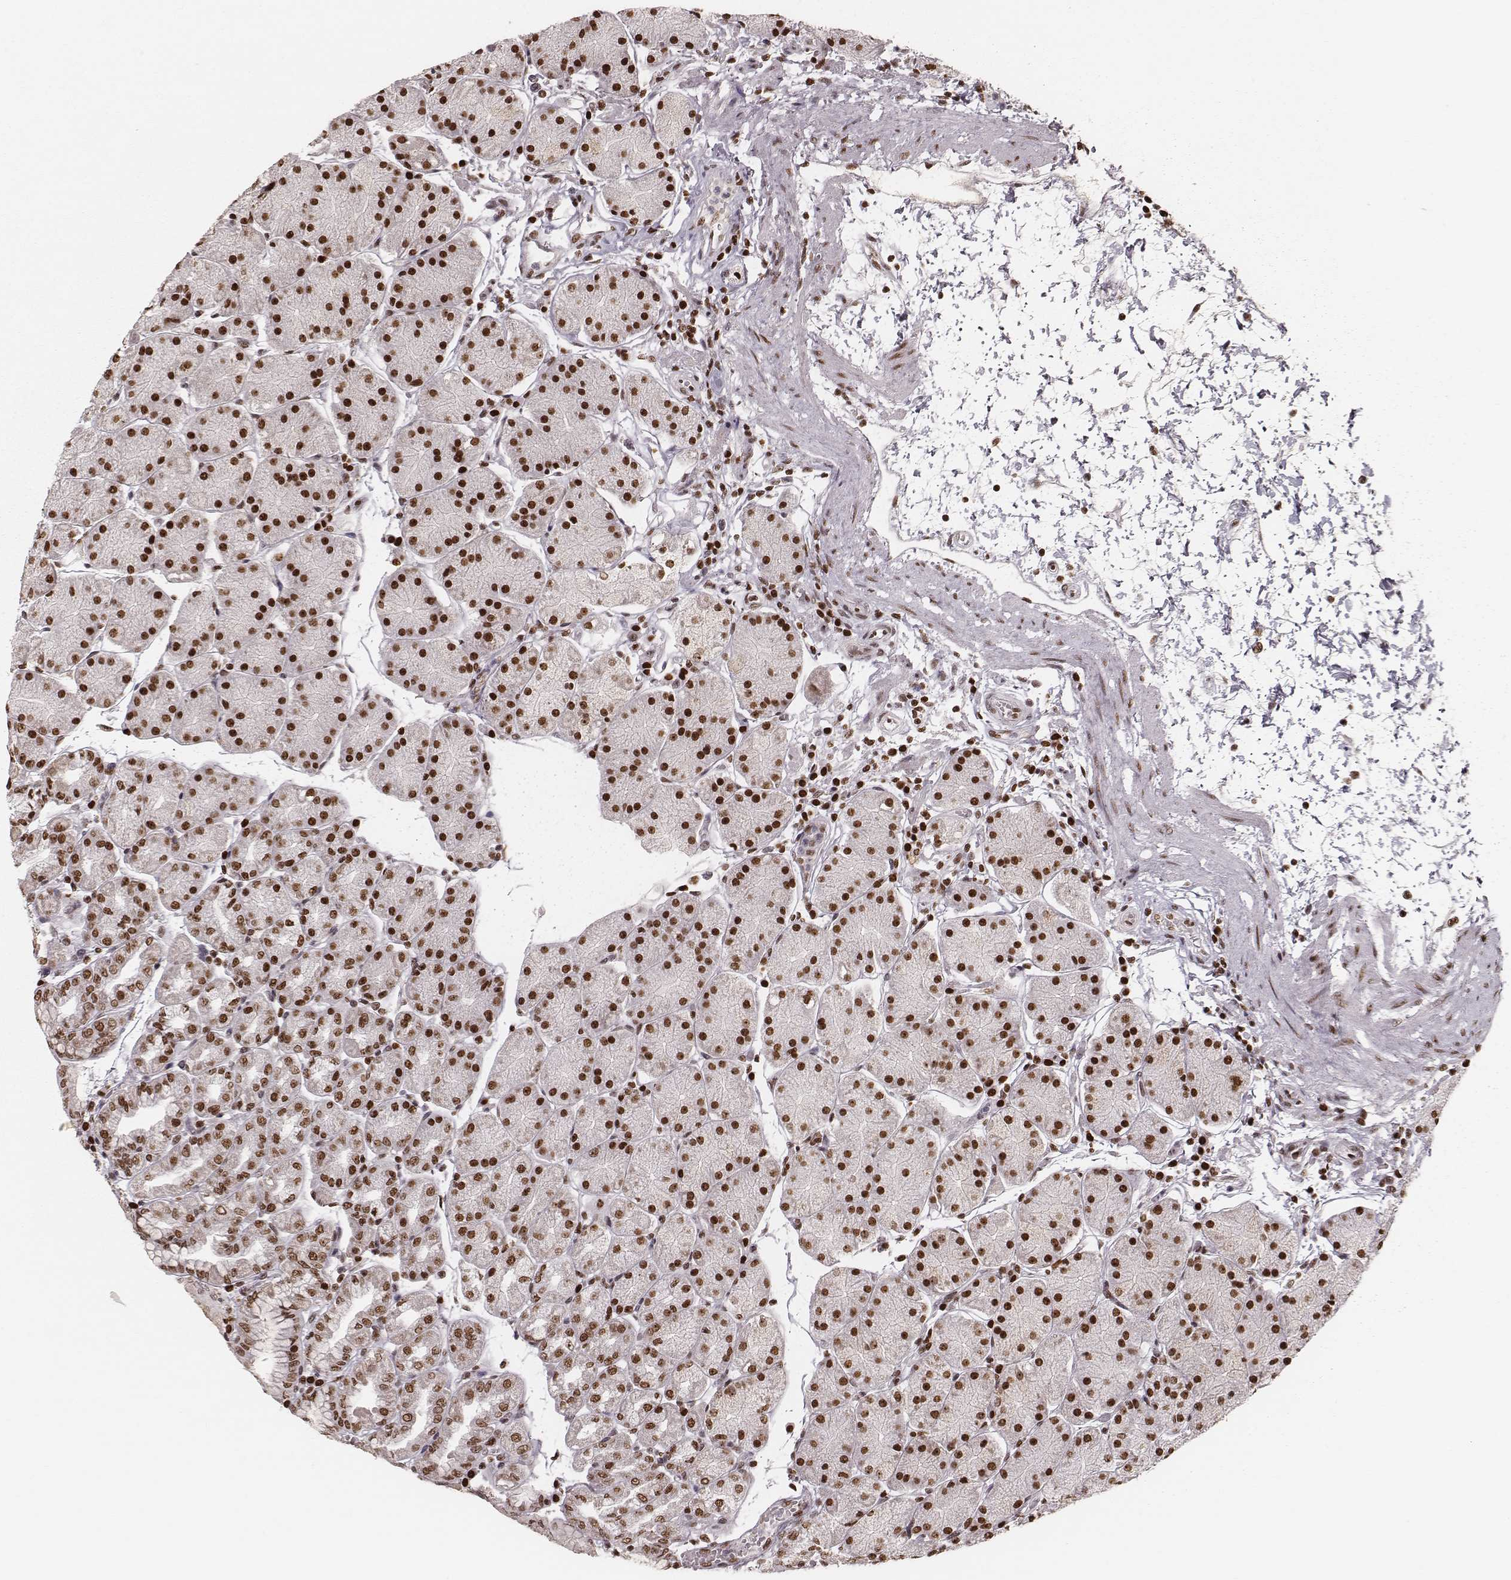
{"staining": {"intensity": "strong", "quantity": ">75%", "location": "nuclear"}, "tissue": "stomach", "cell_type": "Glandular cells", "image_type": "normal", "snomed": [{"axis": "morphology", "description": "Normal tissue, NOS"}, {"axis": "topography", "description": "Stomach"}], "caption": "Strong nuclear staining for a protein is present in about >75% of glandular cells of unremarkable stomach using immunohistochemistry (IHC).", "gene": "PARP1", "patient": {"sex": "male", "age": 54}}